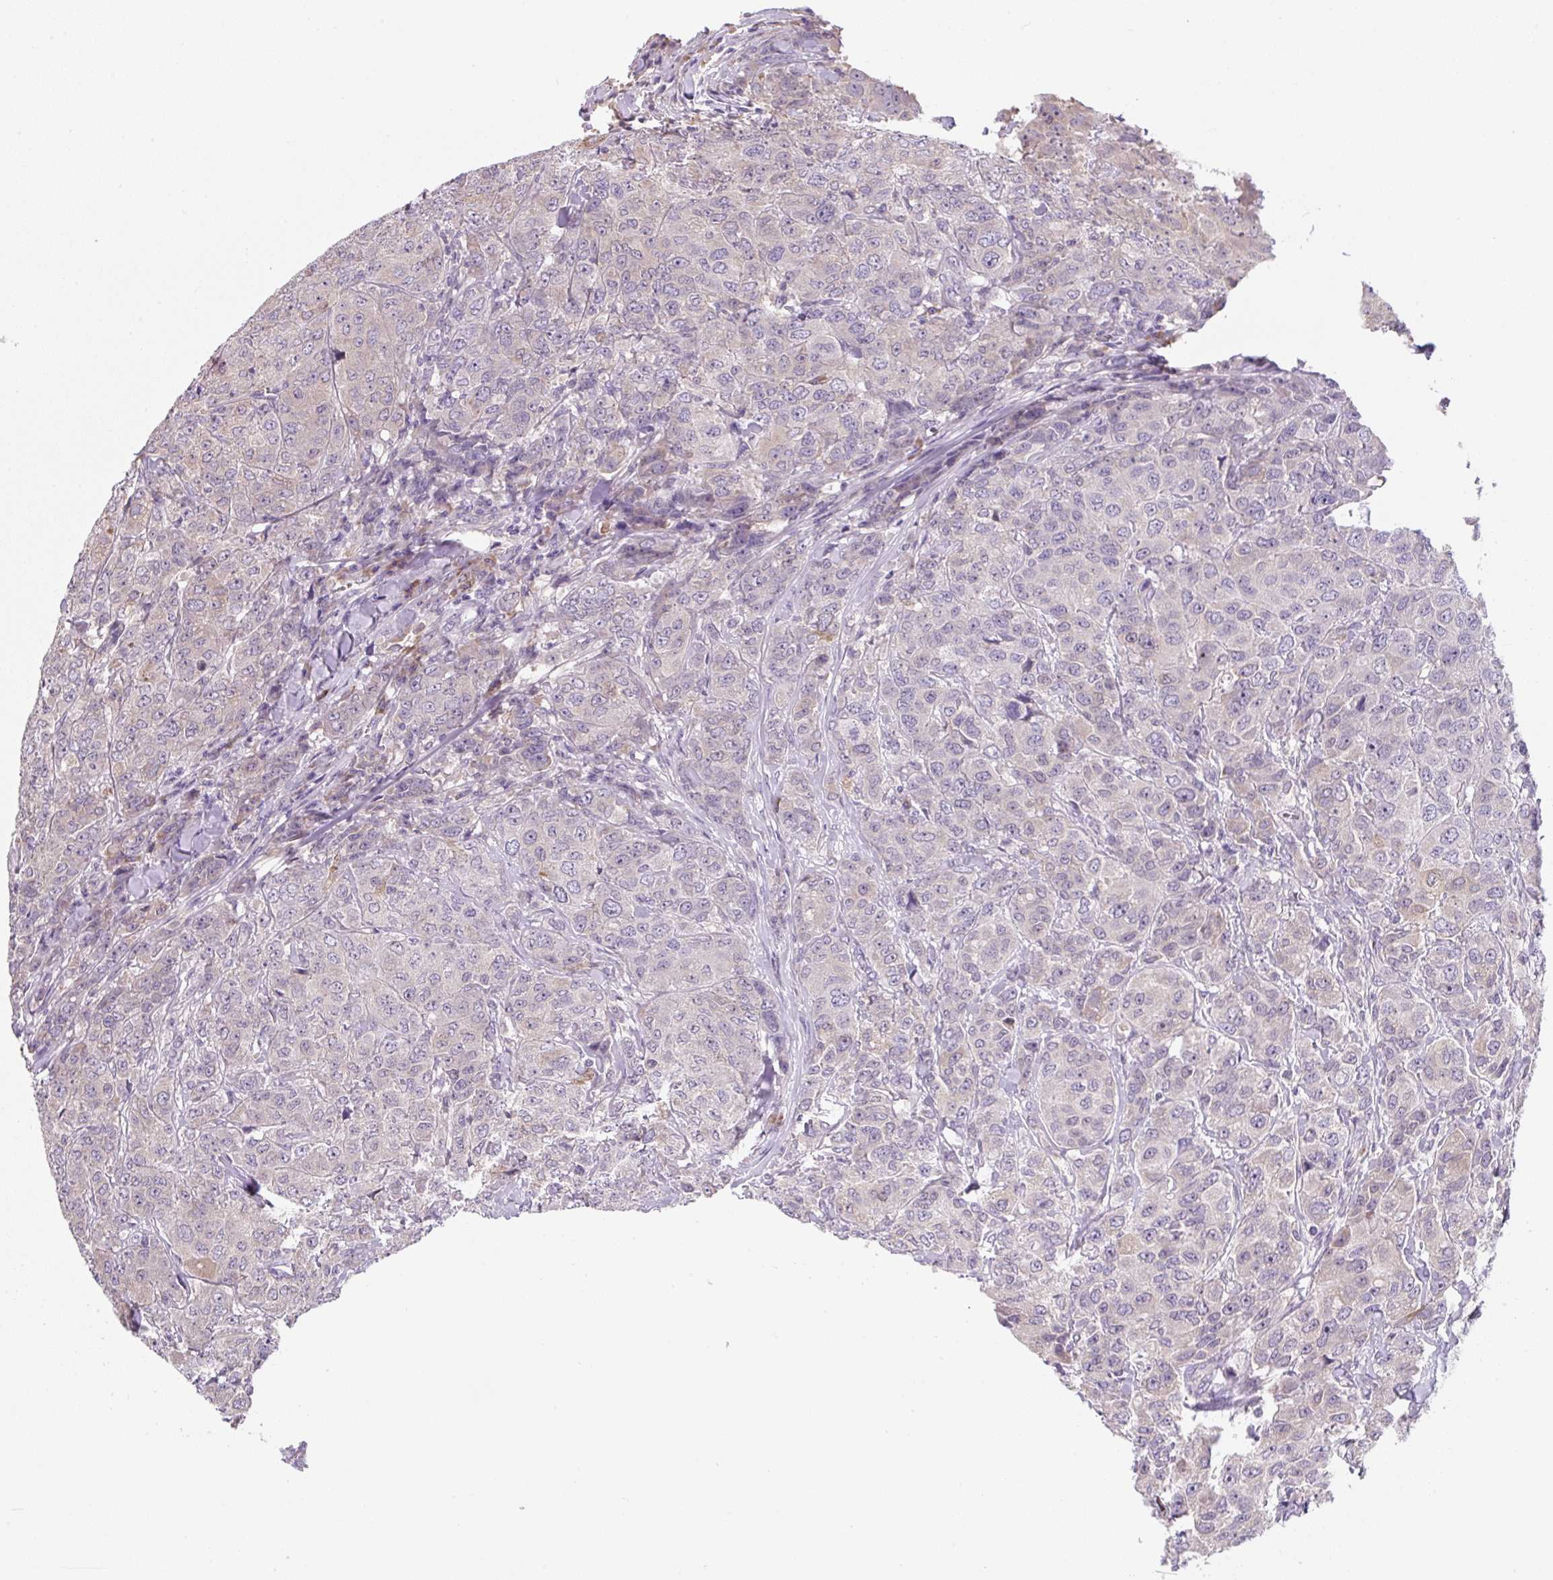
{"staining": {"intensity": "negative", "quantity": "none", "location": "none"}, "tissue": "breast cancer", "cell_type": "Tumor cells", "image_type": "cancer", "snomed": [{"axis": "morphology", "description": "Duct carcinoma"}, {"axis": "topography", "description": "Breast"}], "caption": "The immunohistochemistry (IHC) micrograph has no significant expression in tumor cells of breast cancer tissue.", "gene": "FZD5", "patient": {"sex": "female", "age": 43}}